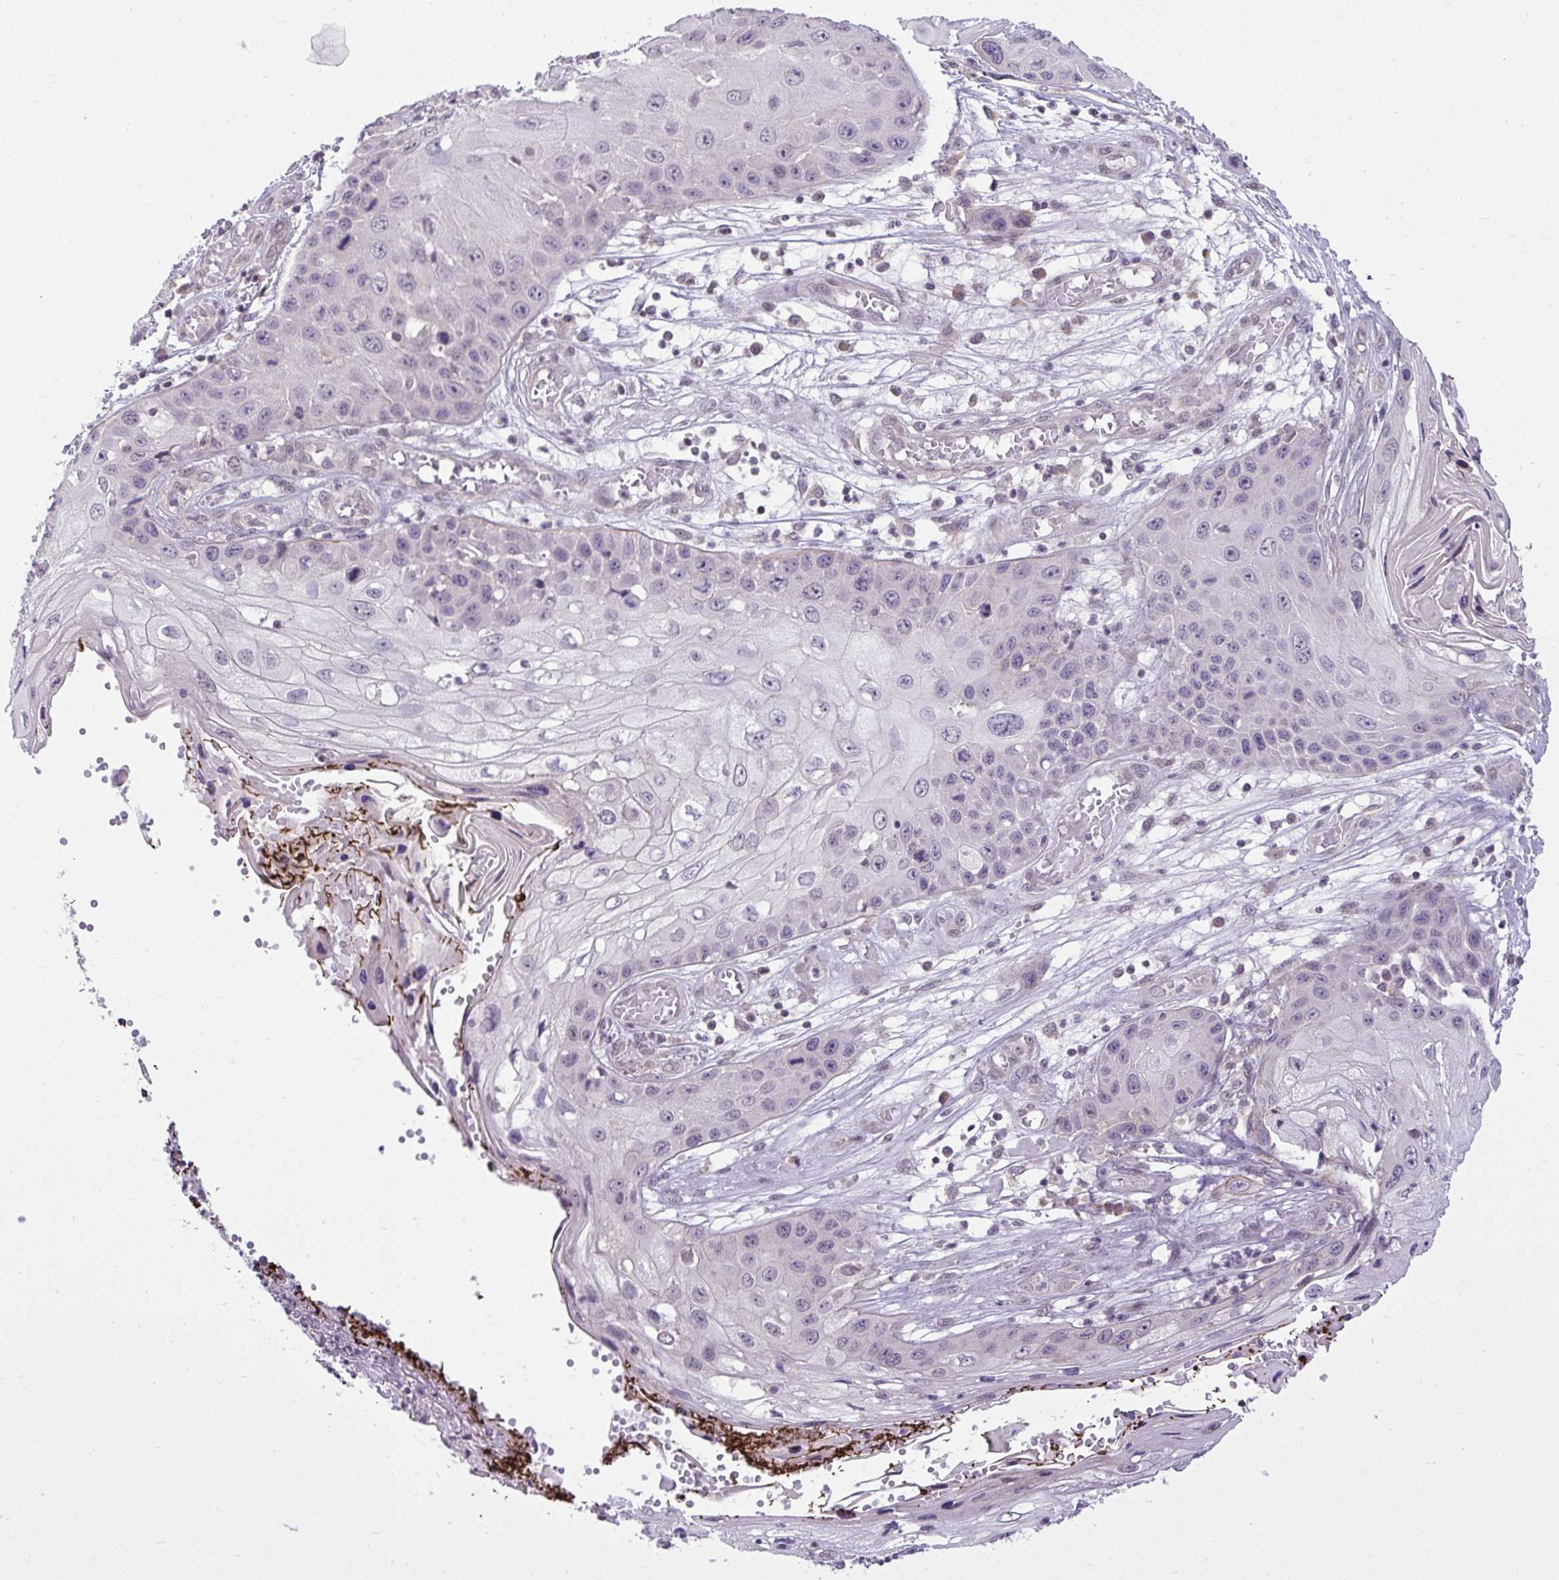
{"staining": {"intensity": "negative", "quantity": "none", "location": "none"}, "tissue": "skin cancer", "cell_type": "Tumor cells", "image_type": "cancer", "snomed": [{"axis": "morphology", "description": "Squamous cell carcinoma, NOS"}, {"axis": "topography", "description": "Skin"}, {"axis": "topography", "description": "Vulva"}], "caption": "The photomicrograph shows no significant expression in tumor cells of squamous cell carcinoma (skin). (DAB IHC, high magnification).", "gene": "CYP20A1", "patient": {"sex": "female", "age": 44}}